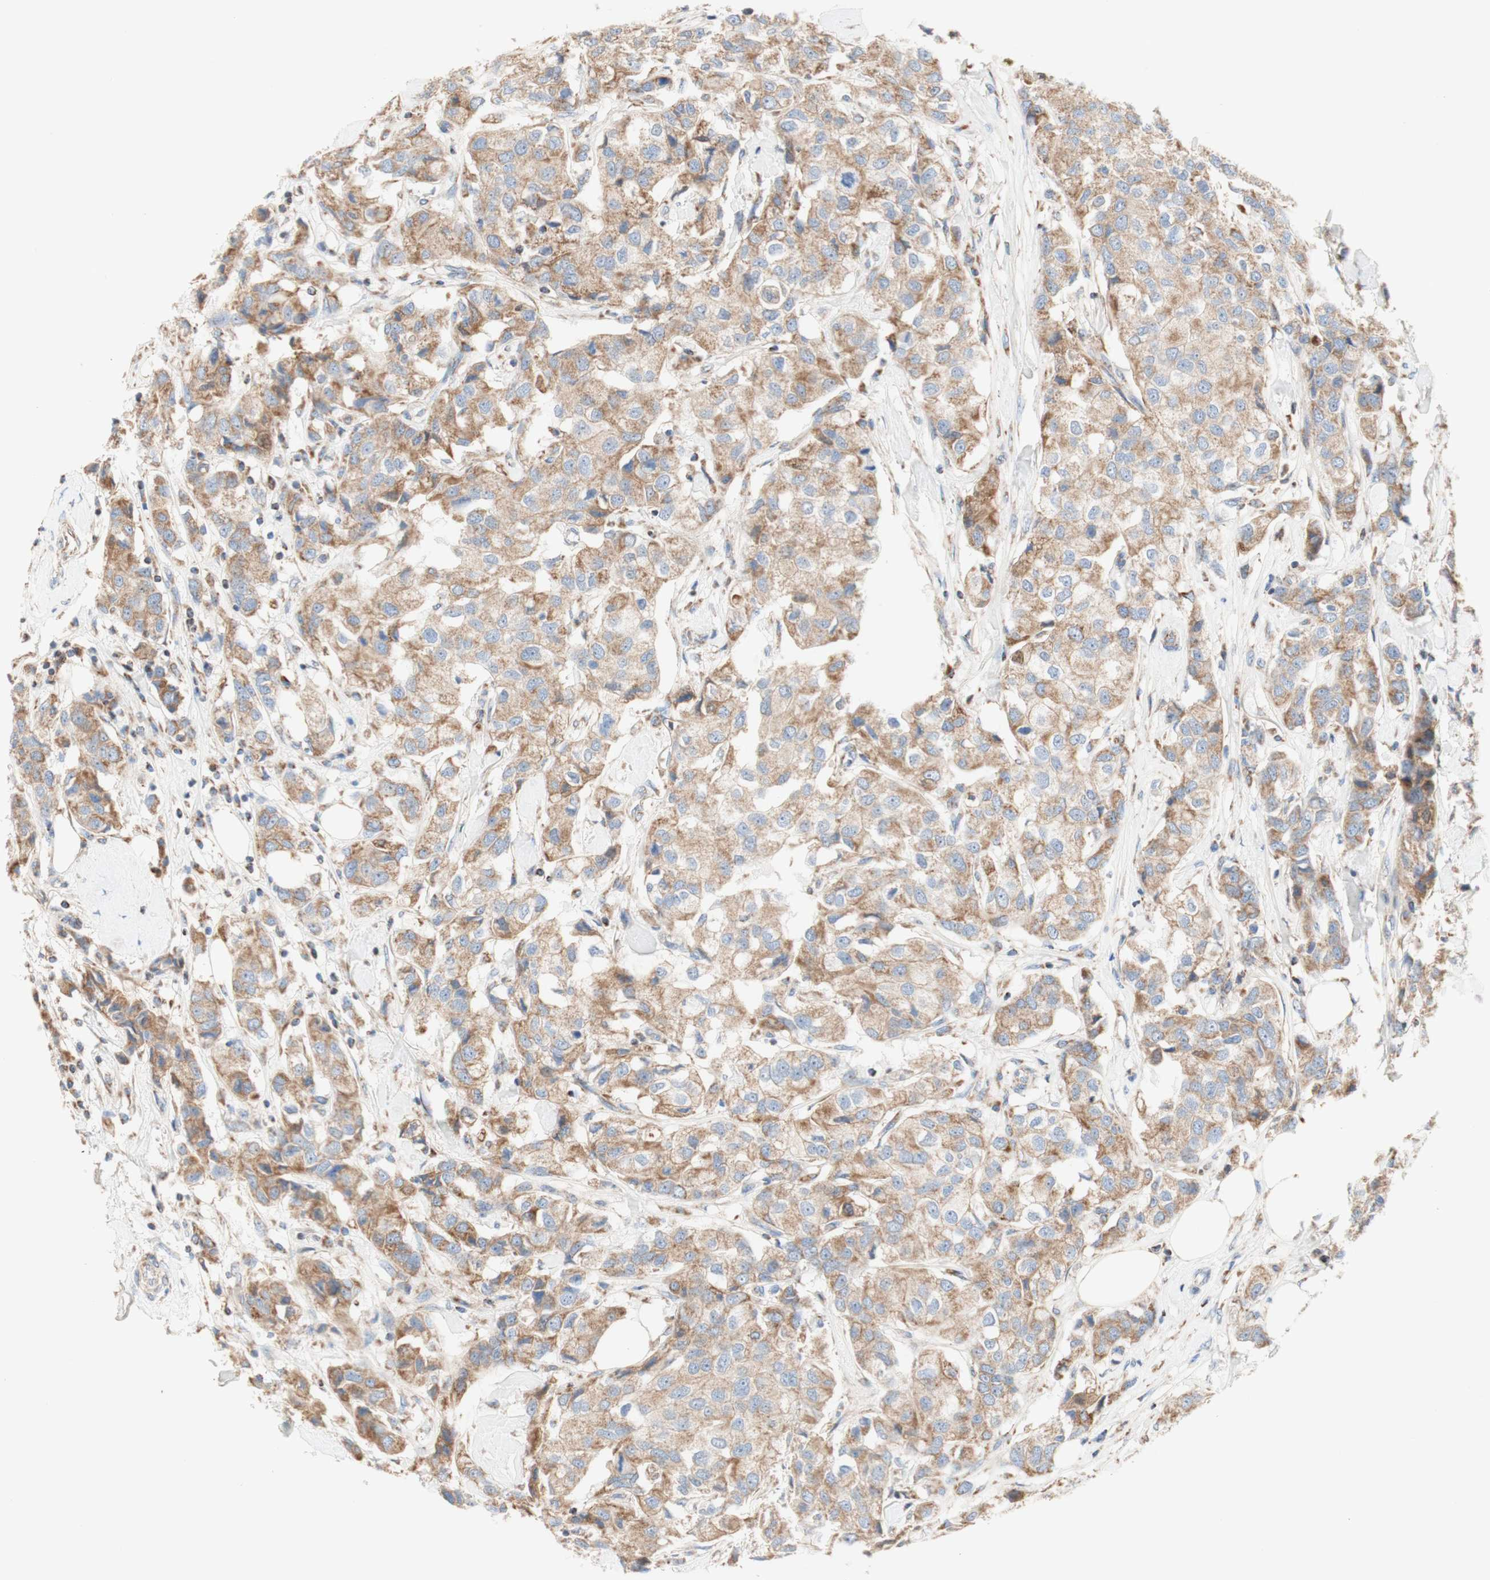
{"staining": {"intensity": "moderate", "quantity": ">75%", "location": "cytoplasmic/membranous"}, "tissue": "breast cancer", "cell_type": "Tumor cells", "image_type": "cancer", "snomed": [{"axis": "morphology", "description": "Duct carcinoma"}, {"axis": "topography", "description": "Breast"}], "caption": "Immunohistochemical staining of breast cancer (intraductal carcinoma) reveals medium levels of moderate cytoplasmic/membranous protein expression in about >75% of tumor cells.", "gene": "SDHB", "patient": {"sex": "female", "age": 80}}